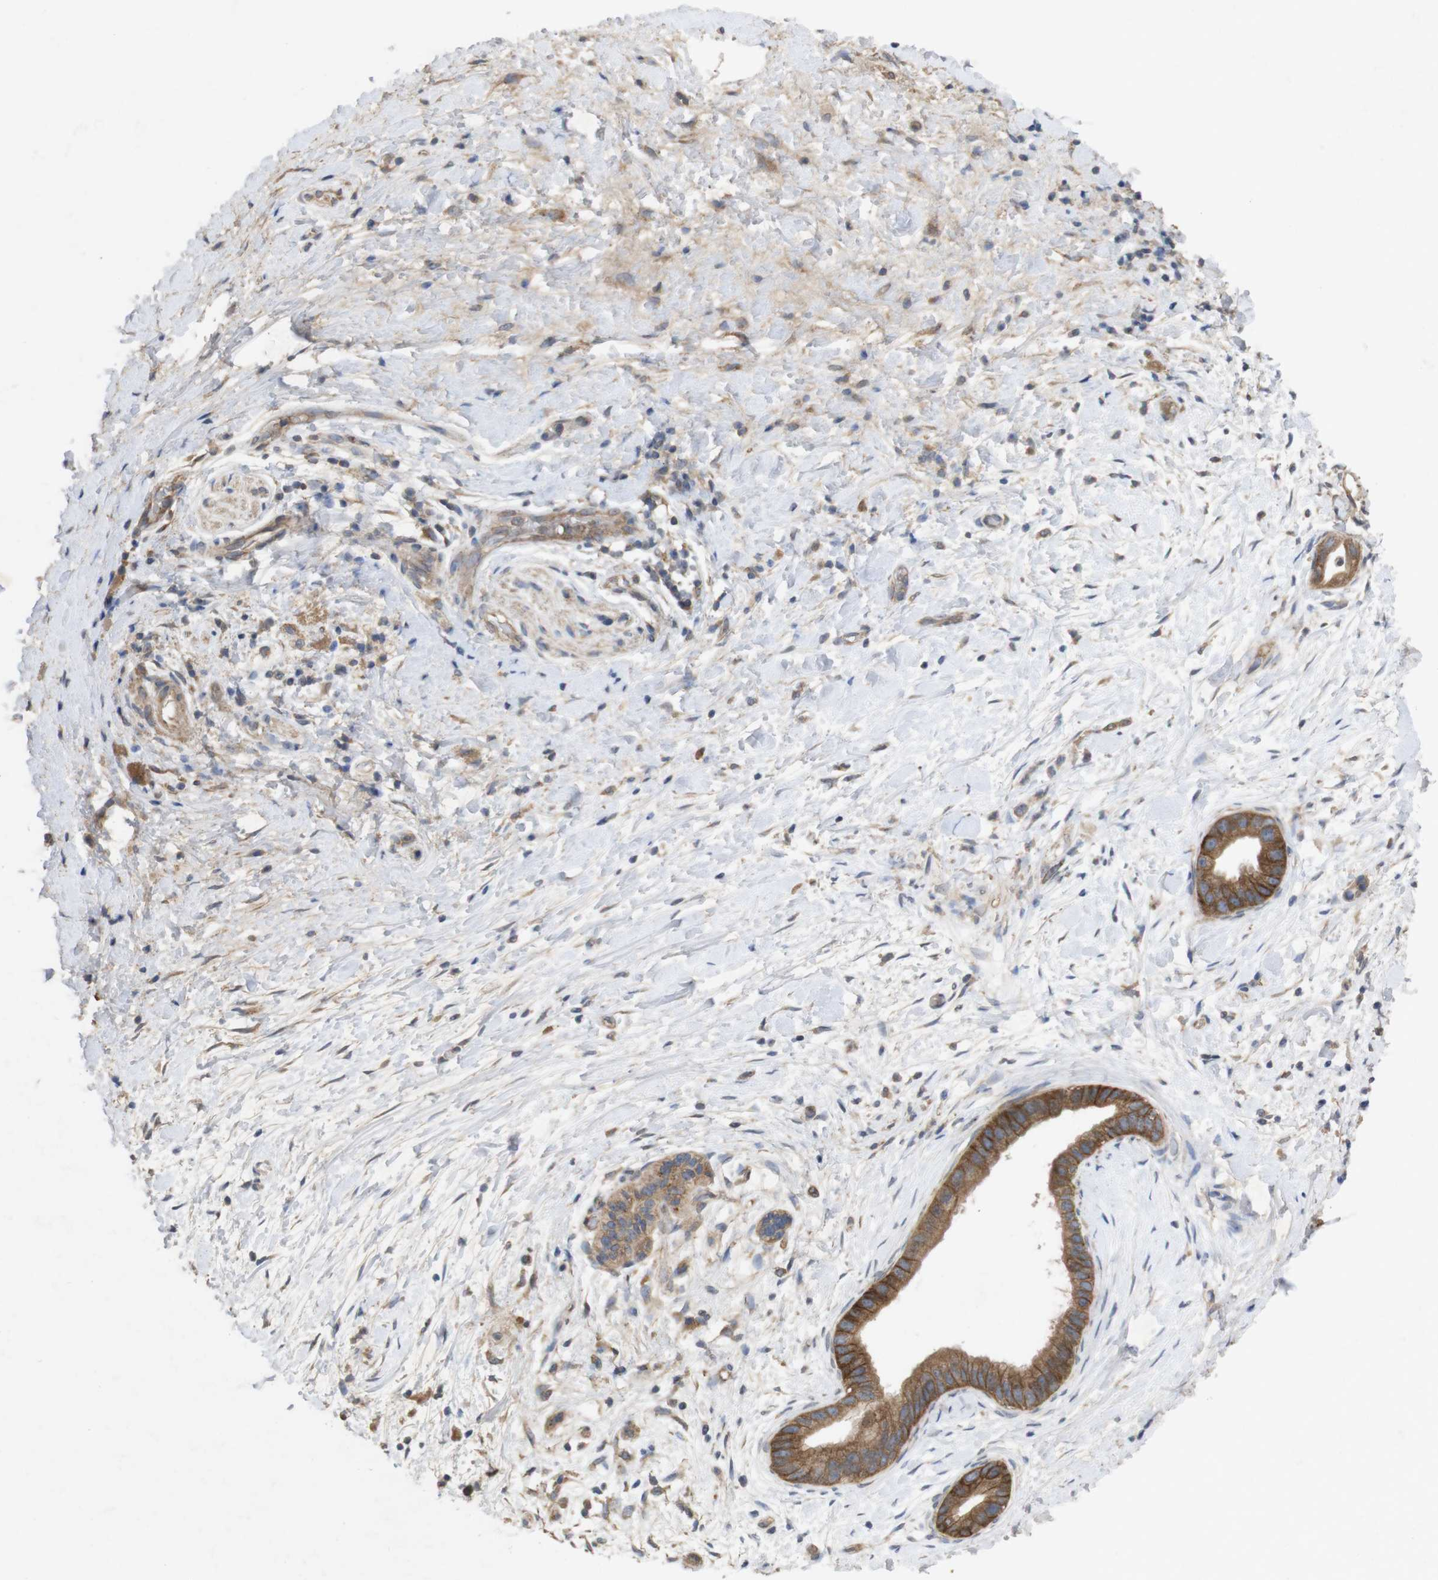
{"staining": {"intensity": "strong", "quantity": ">75%", "location": "cytoplasmic/membranous"}, "tissue": "pancreatic cancer", "cell_type": "Tumor cells", "image_type": "cancer", "snomed": [{"axis": "morphology", "description": "Adenocarcinoma, NOS"}, {"axis": "topography", "description": "Pancreas"}], "caption": "Tumor cells demonstrate high levels of strong cytoplasmic/membranous expression in about >75% of cells in adenocarcinoma (pancreatic).", "gene": "KCNS3", "patient": {"sex": "male", "age": 55}}